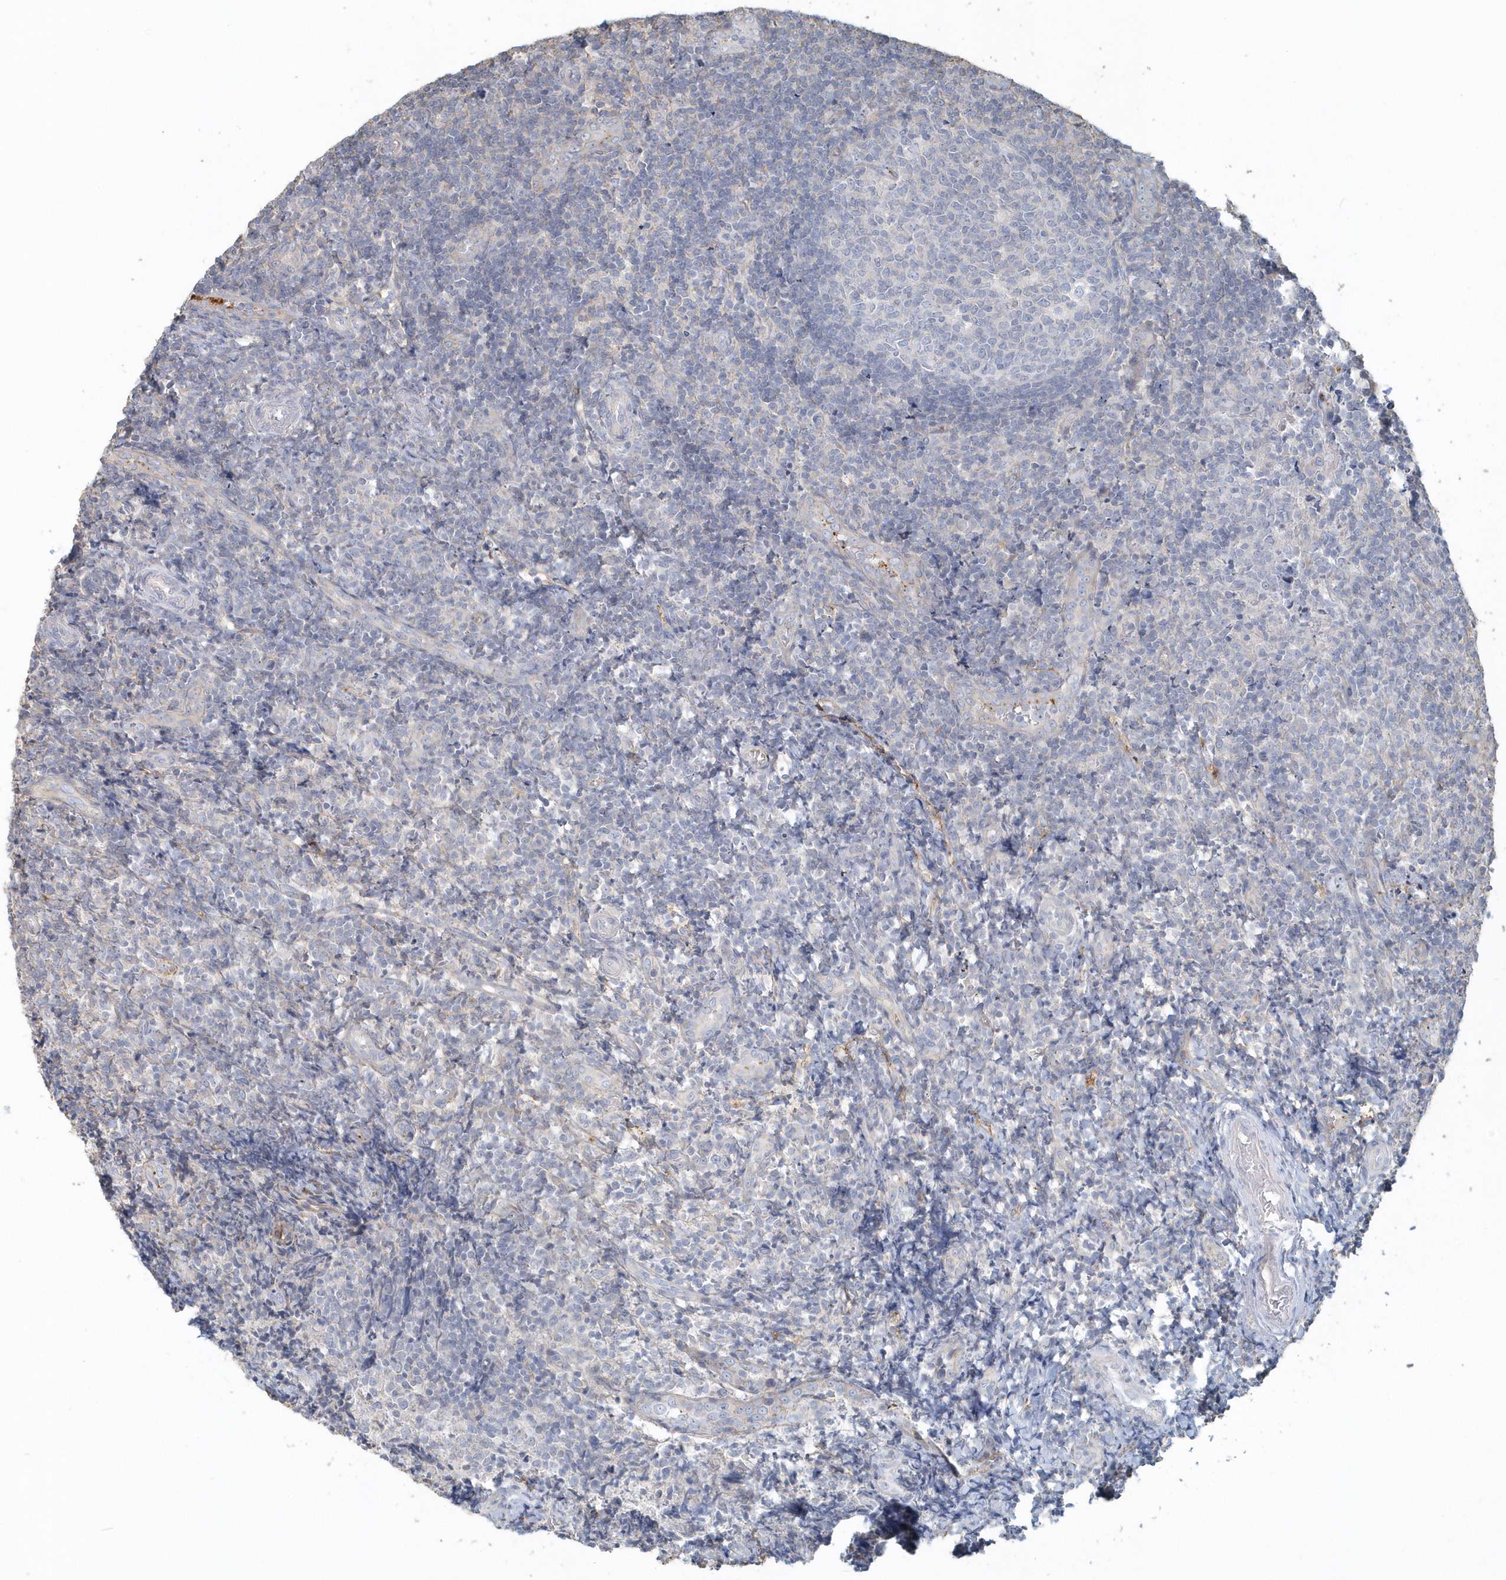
{"staining": {"intensity": "negative", "quantity": "none", "location": "none"}, "tissue": "tonsil", "cell_type": "Germinal center cells", "image_type": "normal", "snomed": [{"axis": "morphology", "description": "Normal tissue, NOS"}, {"axis": "topography", "description": "Tonsil"}], "caption": "This is an IHC photomicrograph of normal human tonsil. There is no expression in germinal center cells.", "gene": "MMRN1", "patient": {"sex": "female", "age": 19}}